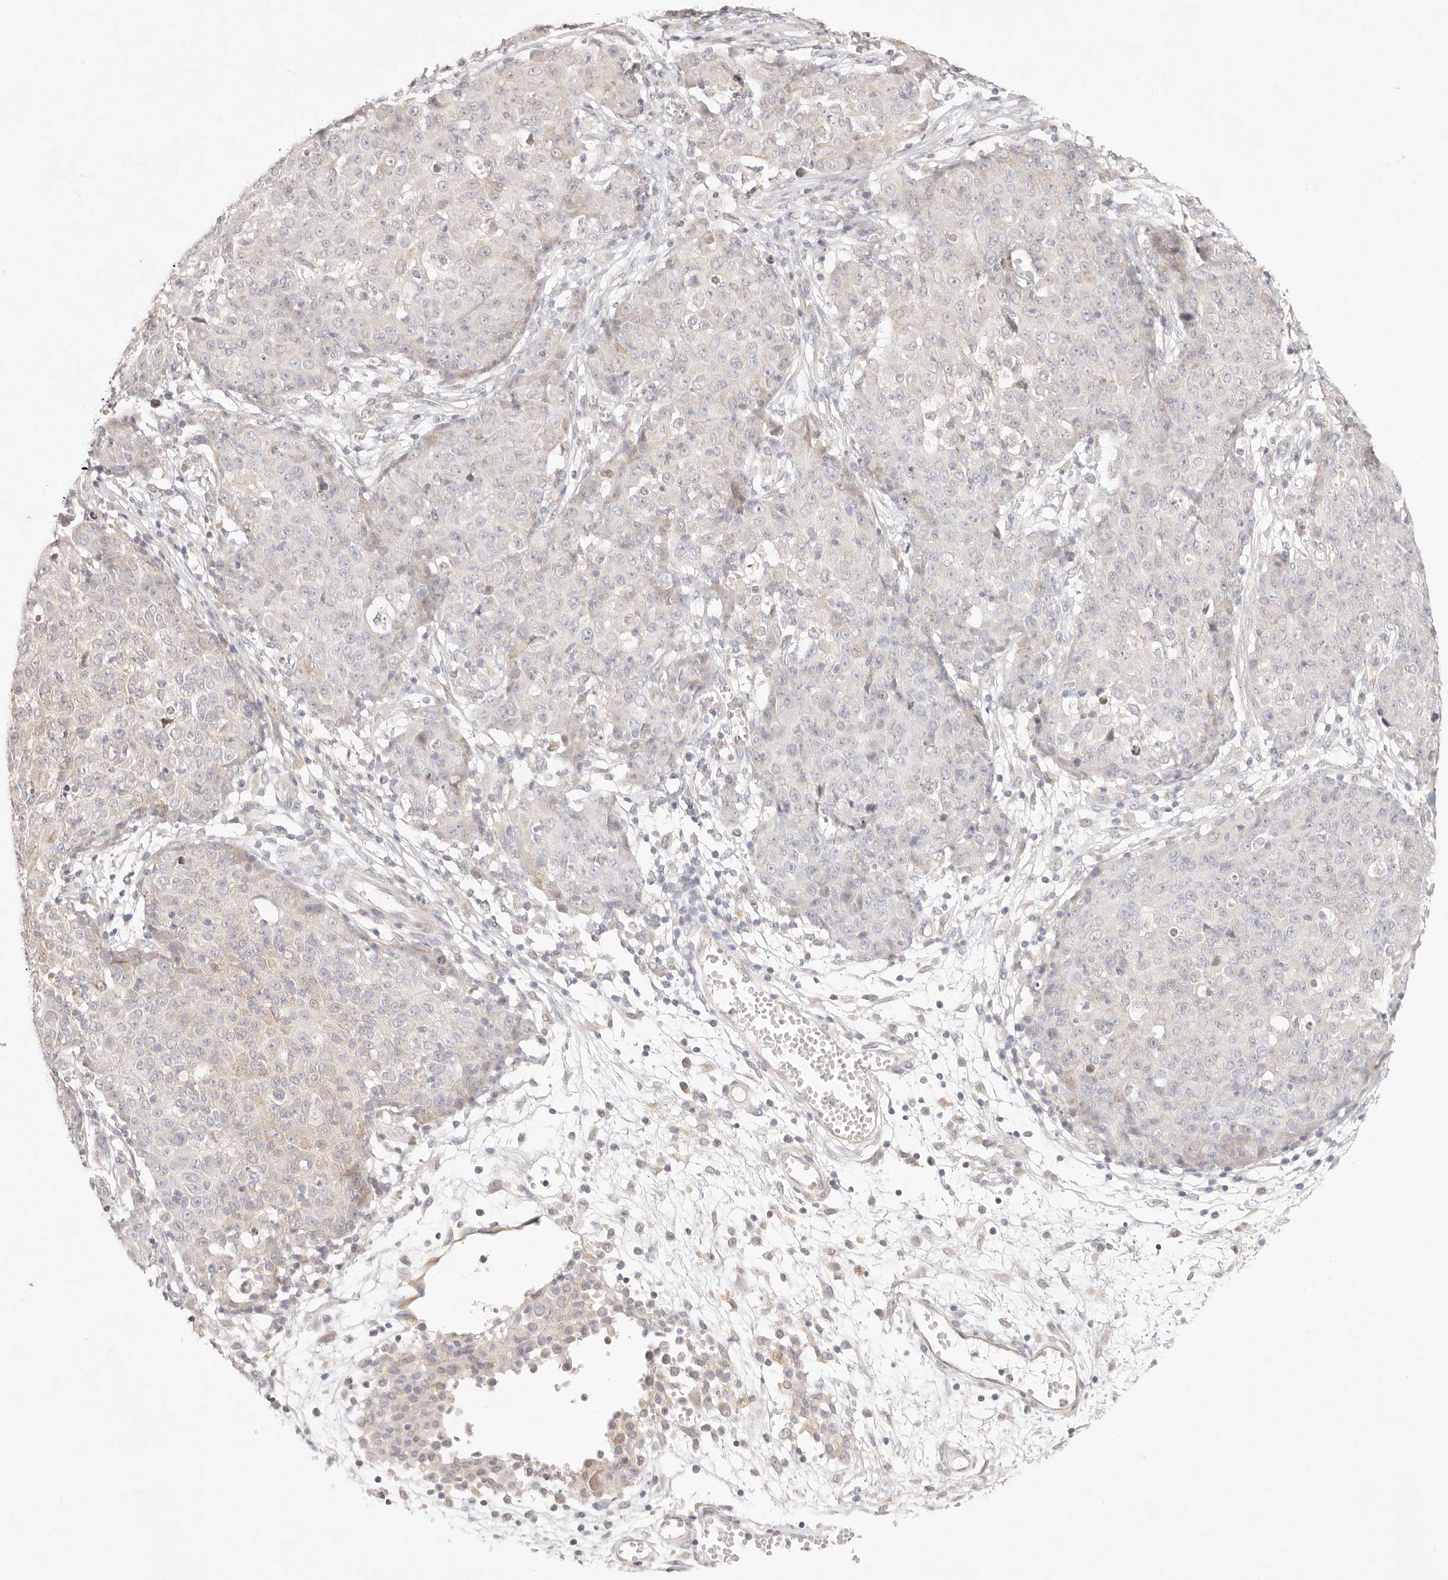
{"staining": {"intensity": "negative", "quantity": "none", "location": "none"}, "tissue": "ovarian cancer", "cell_type": "Tumor cells", "image_type": "cancer", "snomed": [{"axis": "morphology", "description": "Carcinoma, endometroid"}, {"axis": "topography", "description": "Ovary"}], "caption": "IHC photomicrograph of ovarian cancer stained for a protein (brown), which shows no positivity in tumor cells. The staining is performed using DAB (3,3'-diaminobenzidine) brown chromogen with nuclei counter-stained in using hematoxylin.", "gene": "GPR156", "patient": {"sex": "female", "age": 42}}